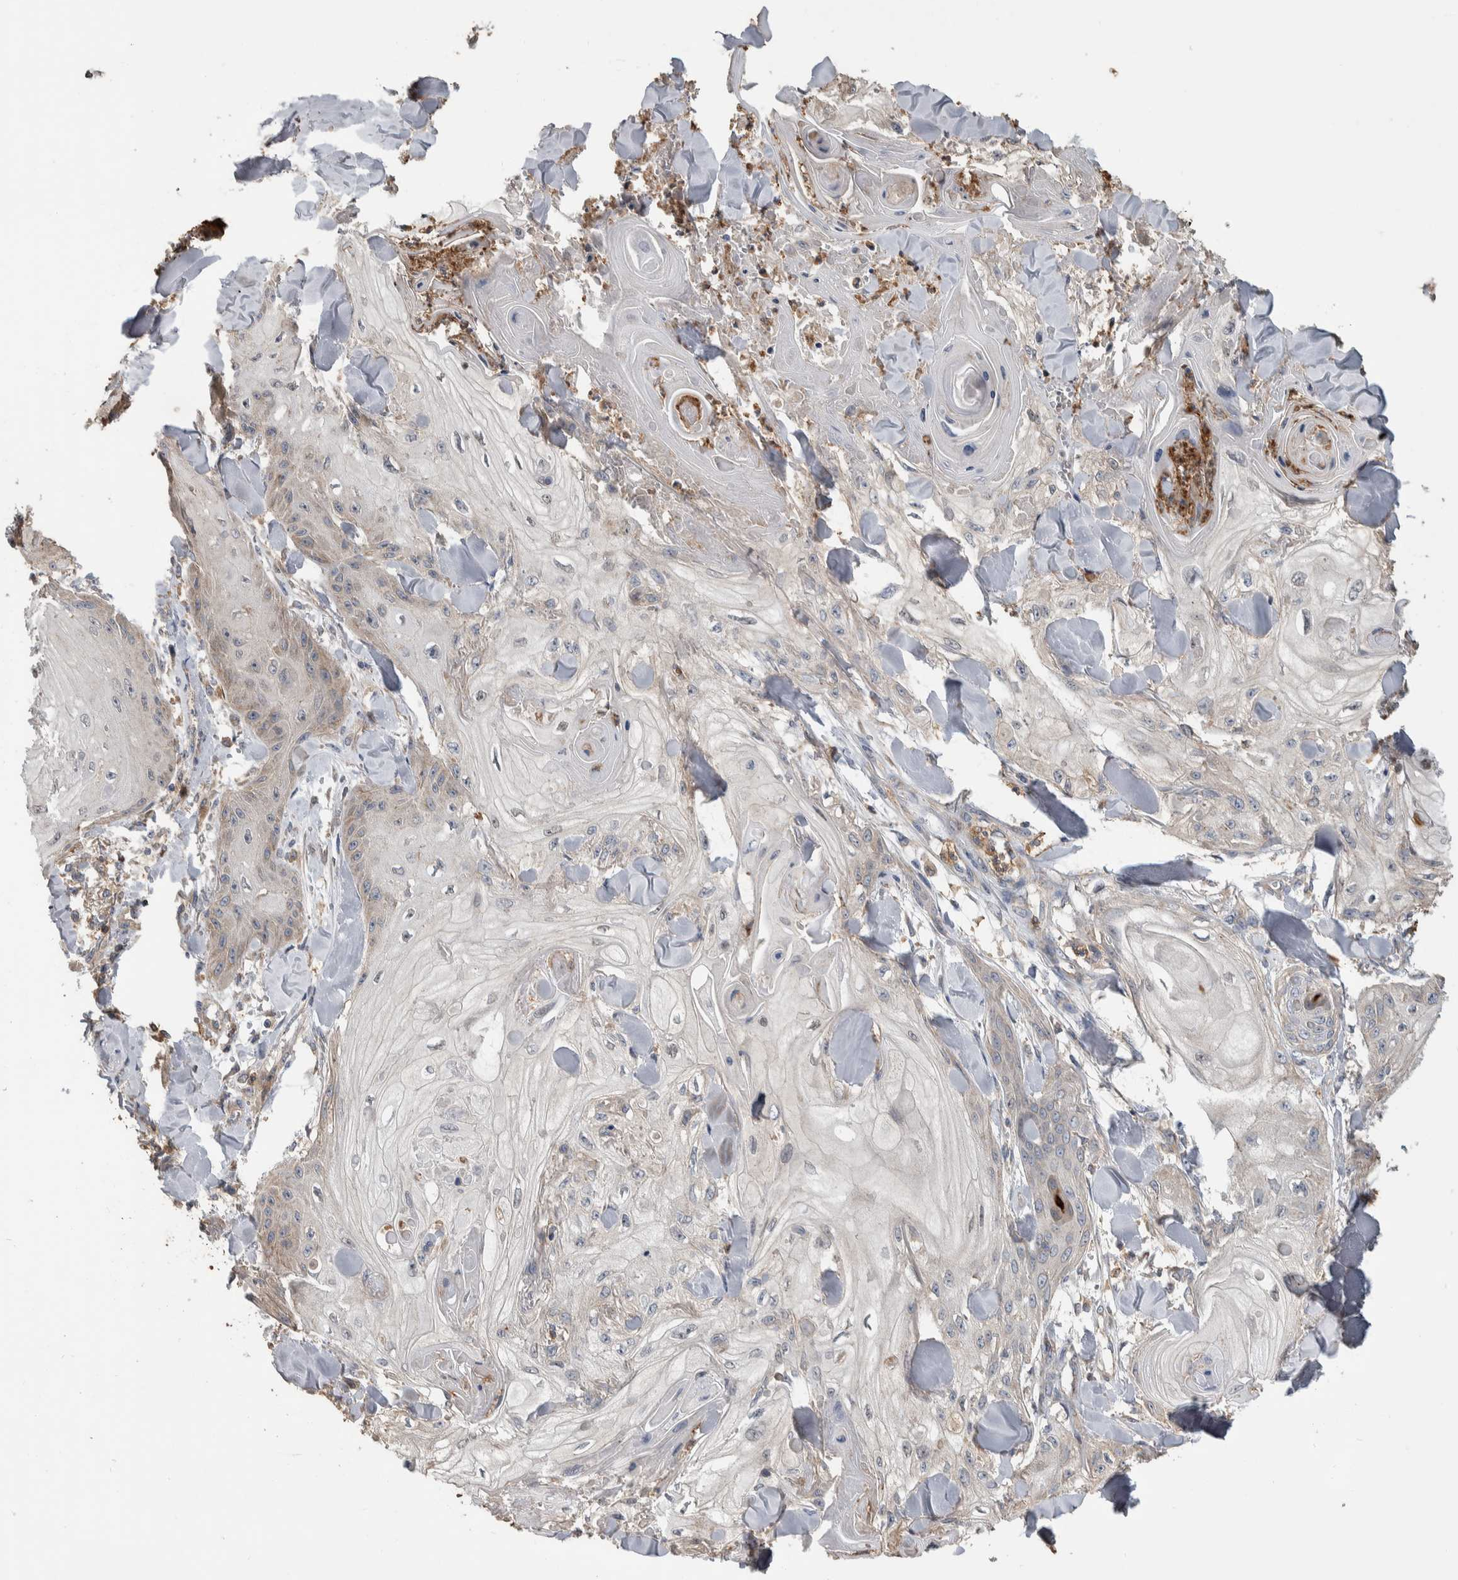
{"staining": {"intensity": "weak", "quantity": "<25%", "location": "cytoplasmic/membranous"}, "tissue": "skin cancer", "cell_type": "Tumor cells", "image_type": "cancer", "snomed": [{"axis": "morphology", "description": "Squamous cell carcinoma, NOS"}, {"axis": "topography", "description": "Skin"}], "caption": "A high-resolution micrograph shows immunohistochemistry staining of skin cancer (squamous cell carcinoma), which reveals no significant expression in tumor cells. (IHC, brightfield microscopy, high magnification).", "gene": "SDCBP", "patient": {"sex": "male", "age": 74}}